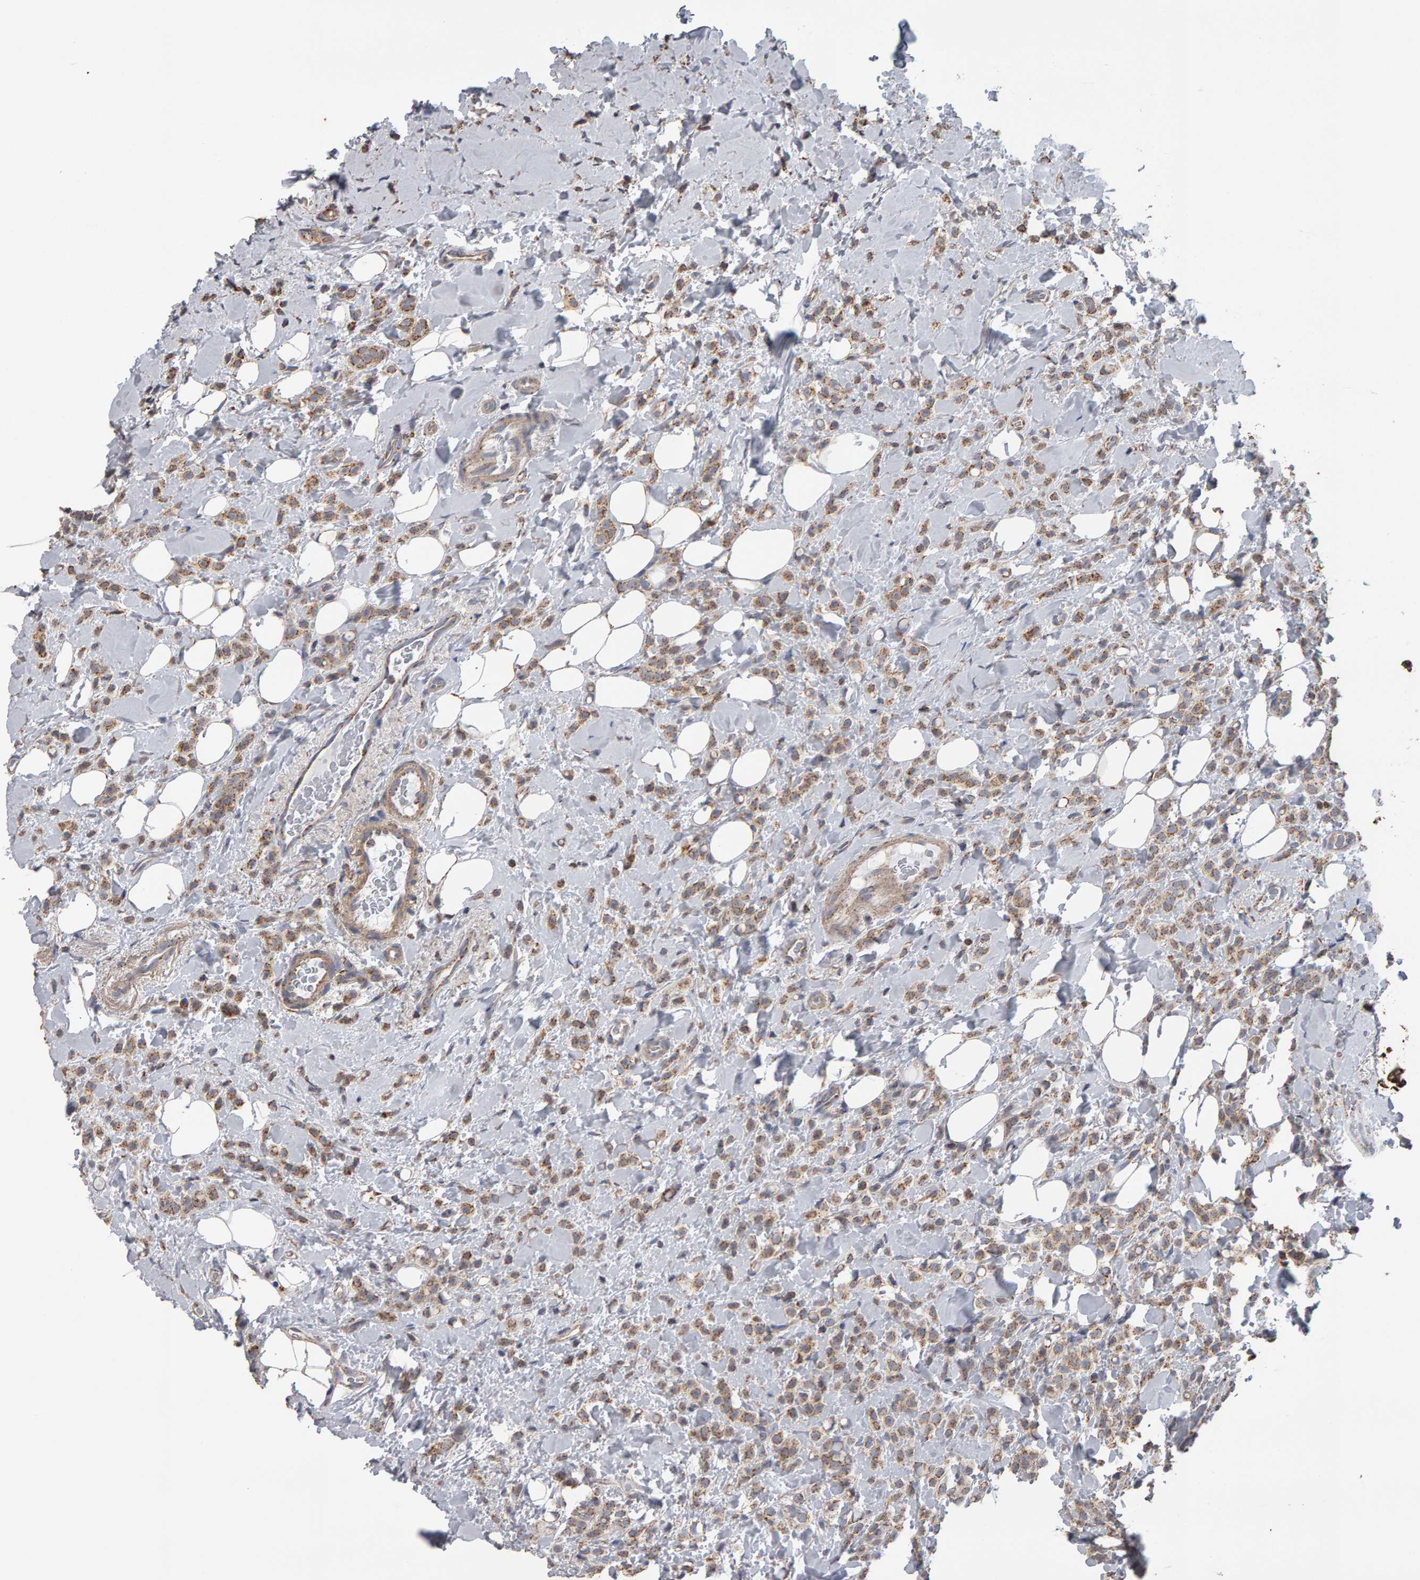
{"staining": {"intensity": "moderate", "quantity": ">75%", "location": "cytoplasmic/membranous"}, "tissue": "breast cancer", "cell_type": "Tumor cells", "image_type": "cancer", "snomed": [{"axis": "morphology", "description": "Normal tissue, NOS"}, {"axis": "morphology", "description": "Lobular carcinoma"}, {"axis": "topography", "description": "Breast"}], "caption": "Tumor cells demonstrate moderate cytoplasmic/membranous positivity in approximately >75% of cells in breast cancer (lobular carcinoma).", "gene": "TOM1L1", "patient": {"sex": "female", "age": 50}}